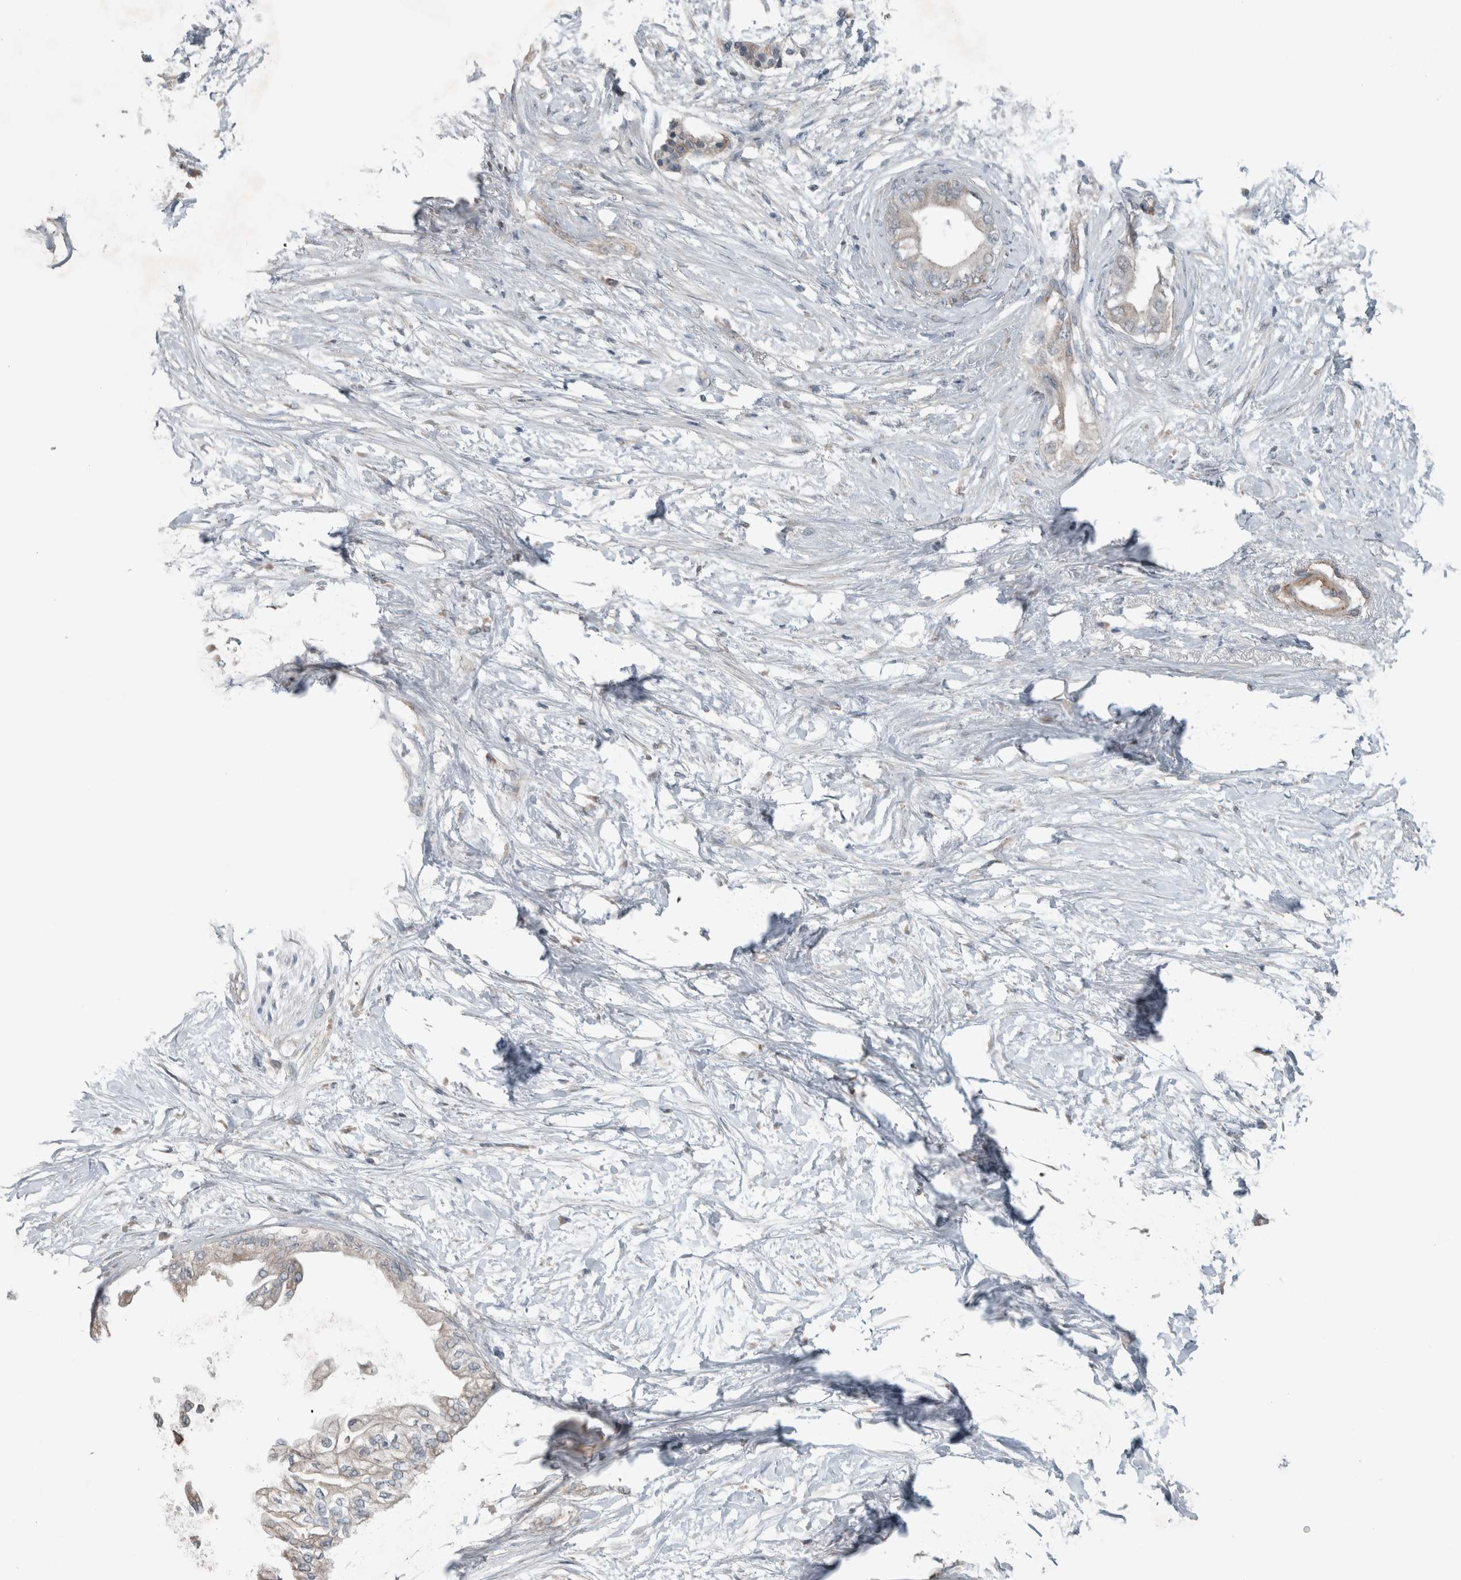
{"staining": {"intensity": "negative", "quantity": "none", "location": "none"}, "tissue": "pancreatic cancer", "cell_type": "Tumor cells", "image_type": "cancer", "snomed": [{"axis": "morphology", "description": "Normal tissue, NOS"}, {"axis": "morphology", "description": "Adenocarcinoma, NOS"}, {"axis": "topography", "description": "Pancreas"}, {"axis": "topography", "description": "Duodenum"}], "caption": "Immunohistochemical staining of human pancreatic cancer (adenocarcinoma) demonstrates no significant staining in tumor cells.", "gene": "JADE2", "patient": {"sex": "female", "age": 60}}